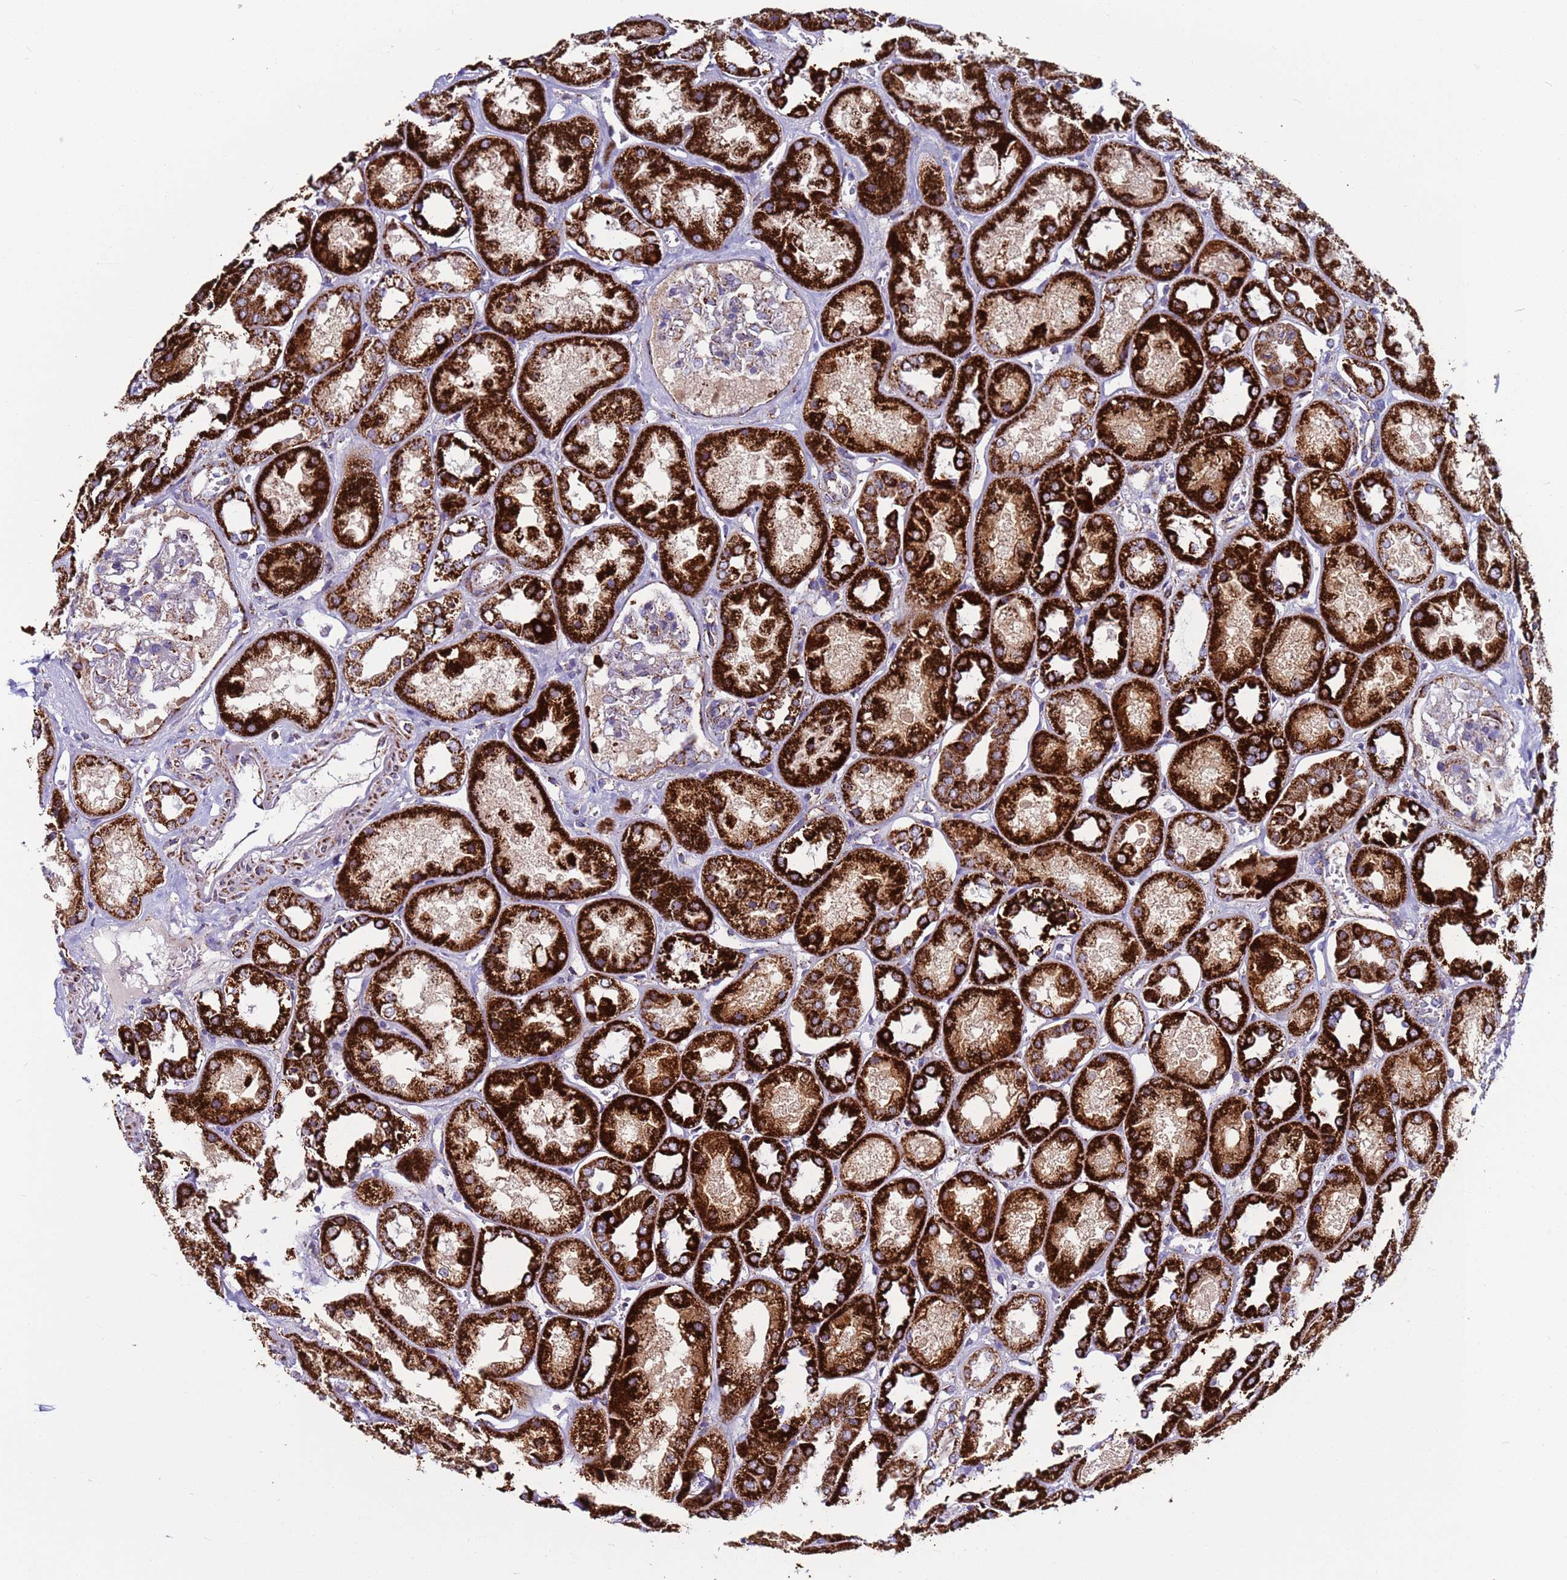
{"staining": {"intensity": "weak", "quantity": "<25%", "location": "cytoplasmic/membranous"}, "tissue": "kidney", "cell_type": "Cells in glomeruli", "image_type": "normal", "snomed": [{"axis": "morphology", "description": "Normal tissue, NOS"}, {"axis": "topography", "description": "Kidney"}], "caption": "Human kidney stained for a protein using IHC displays no expression in cells in glomeruli.", "gene": "ZBTB39", "patient": {"sex": "male", "age": 70}}